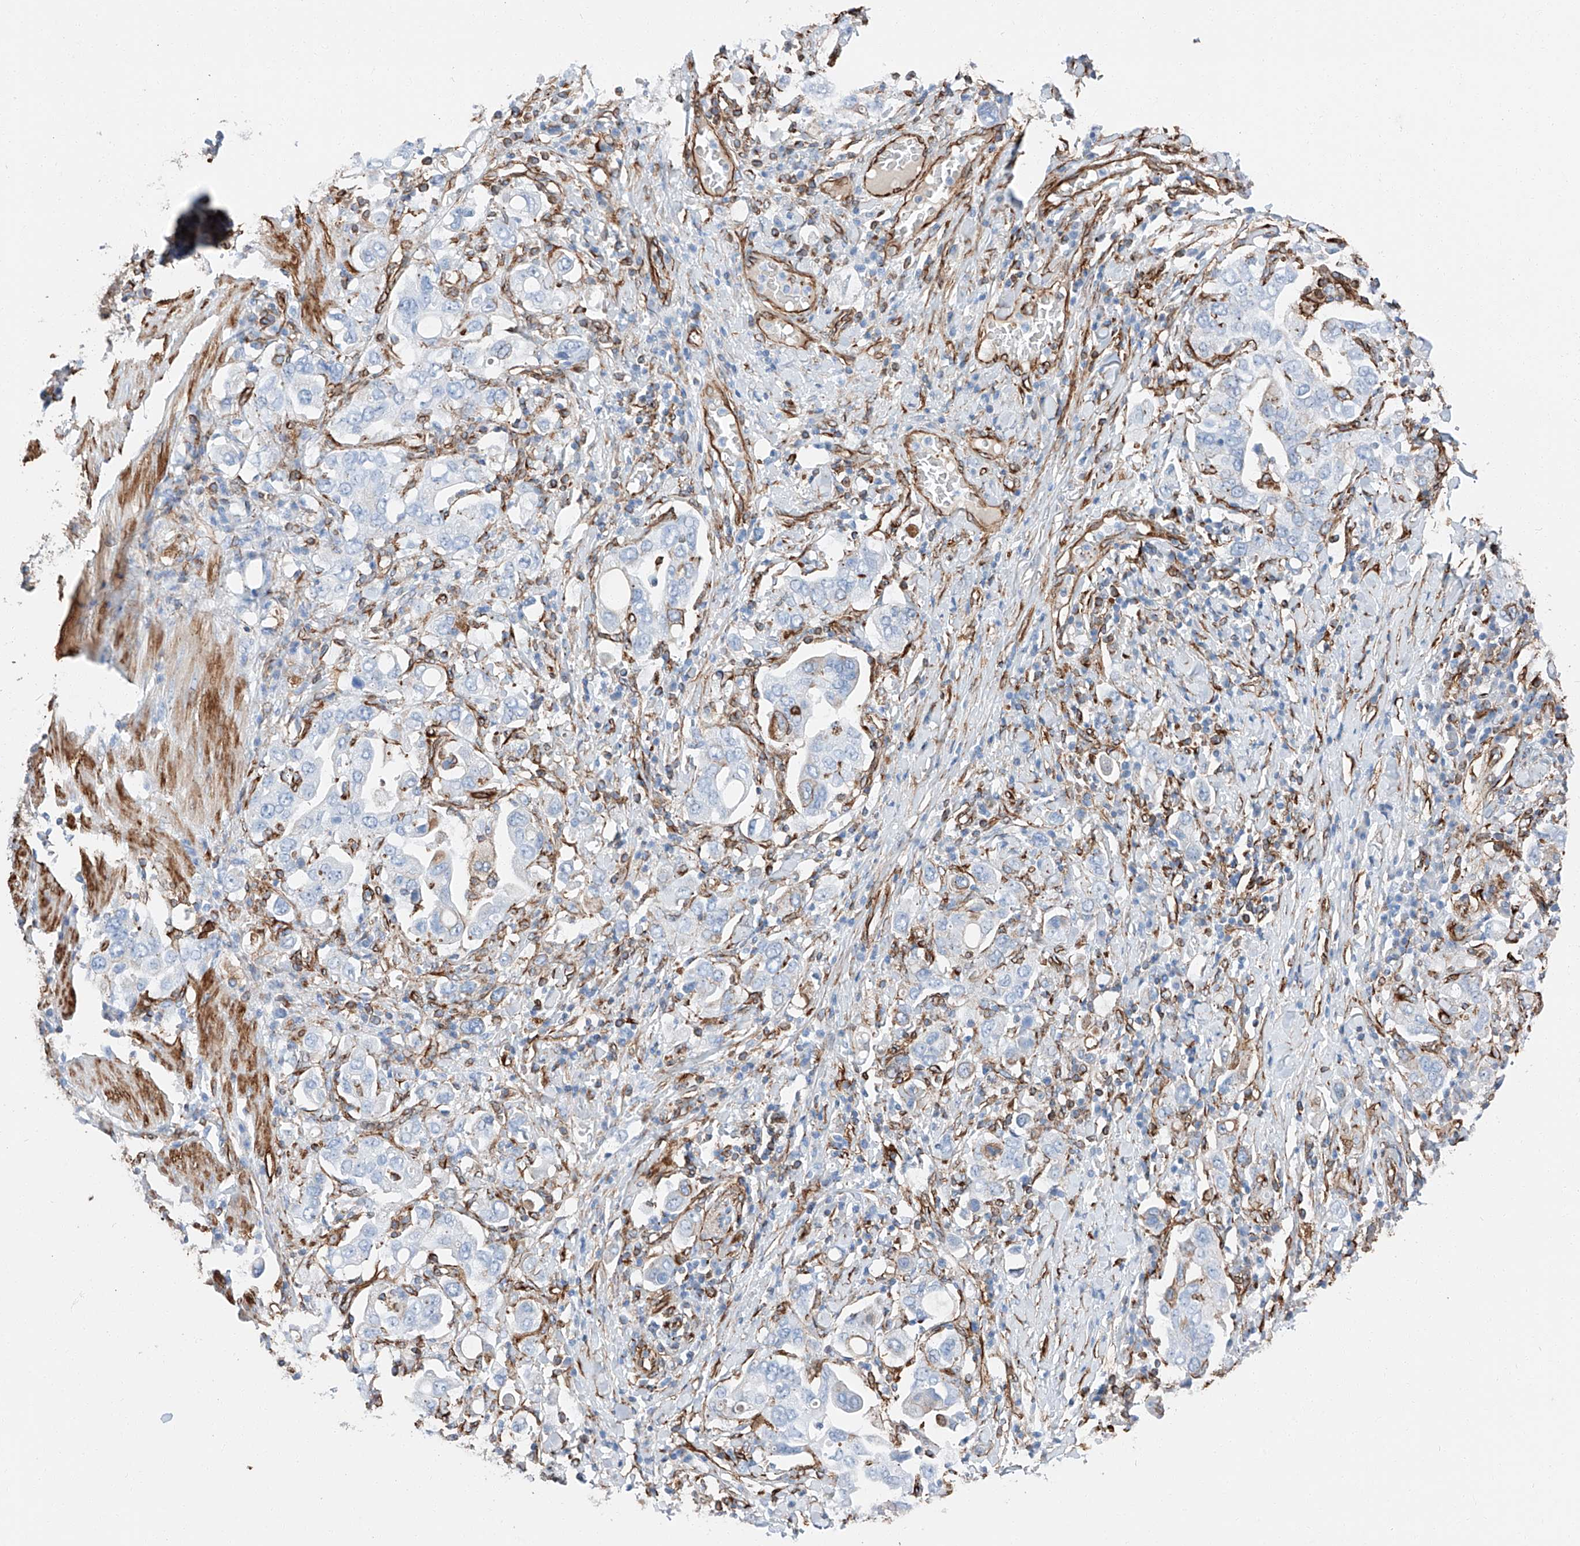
{"staining": {"intensity": "negative", "quantity": "none", "location": "none"}, "tissue": "stomach cancer", "cell_type": "Tumor cells", "image_type": "cancer", "snomed": [{"axis": "morphology", "description": "Adenocarcinoma, NOS"}, {"axis": "topography", "description": "Stomach, upper"}], "caption": "A micrograph of stomach adenocarcinoma stained for a protein demonstrates no brown staining in tumor cells.", "gene": "ZNF804A", "patient": {"sex": "male", "age": 62}}